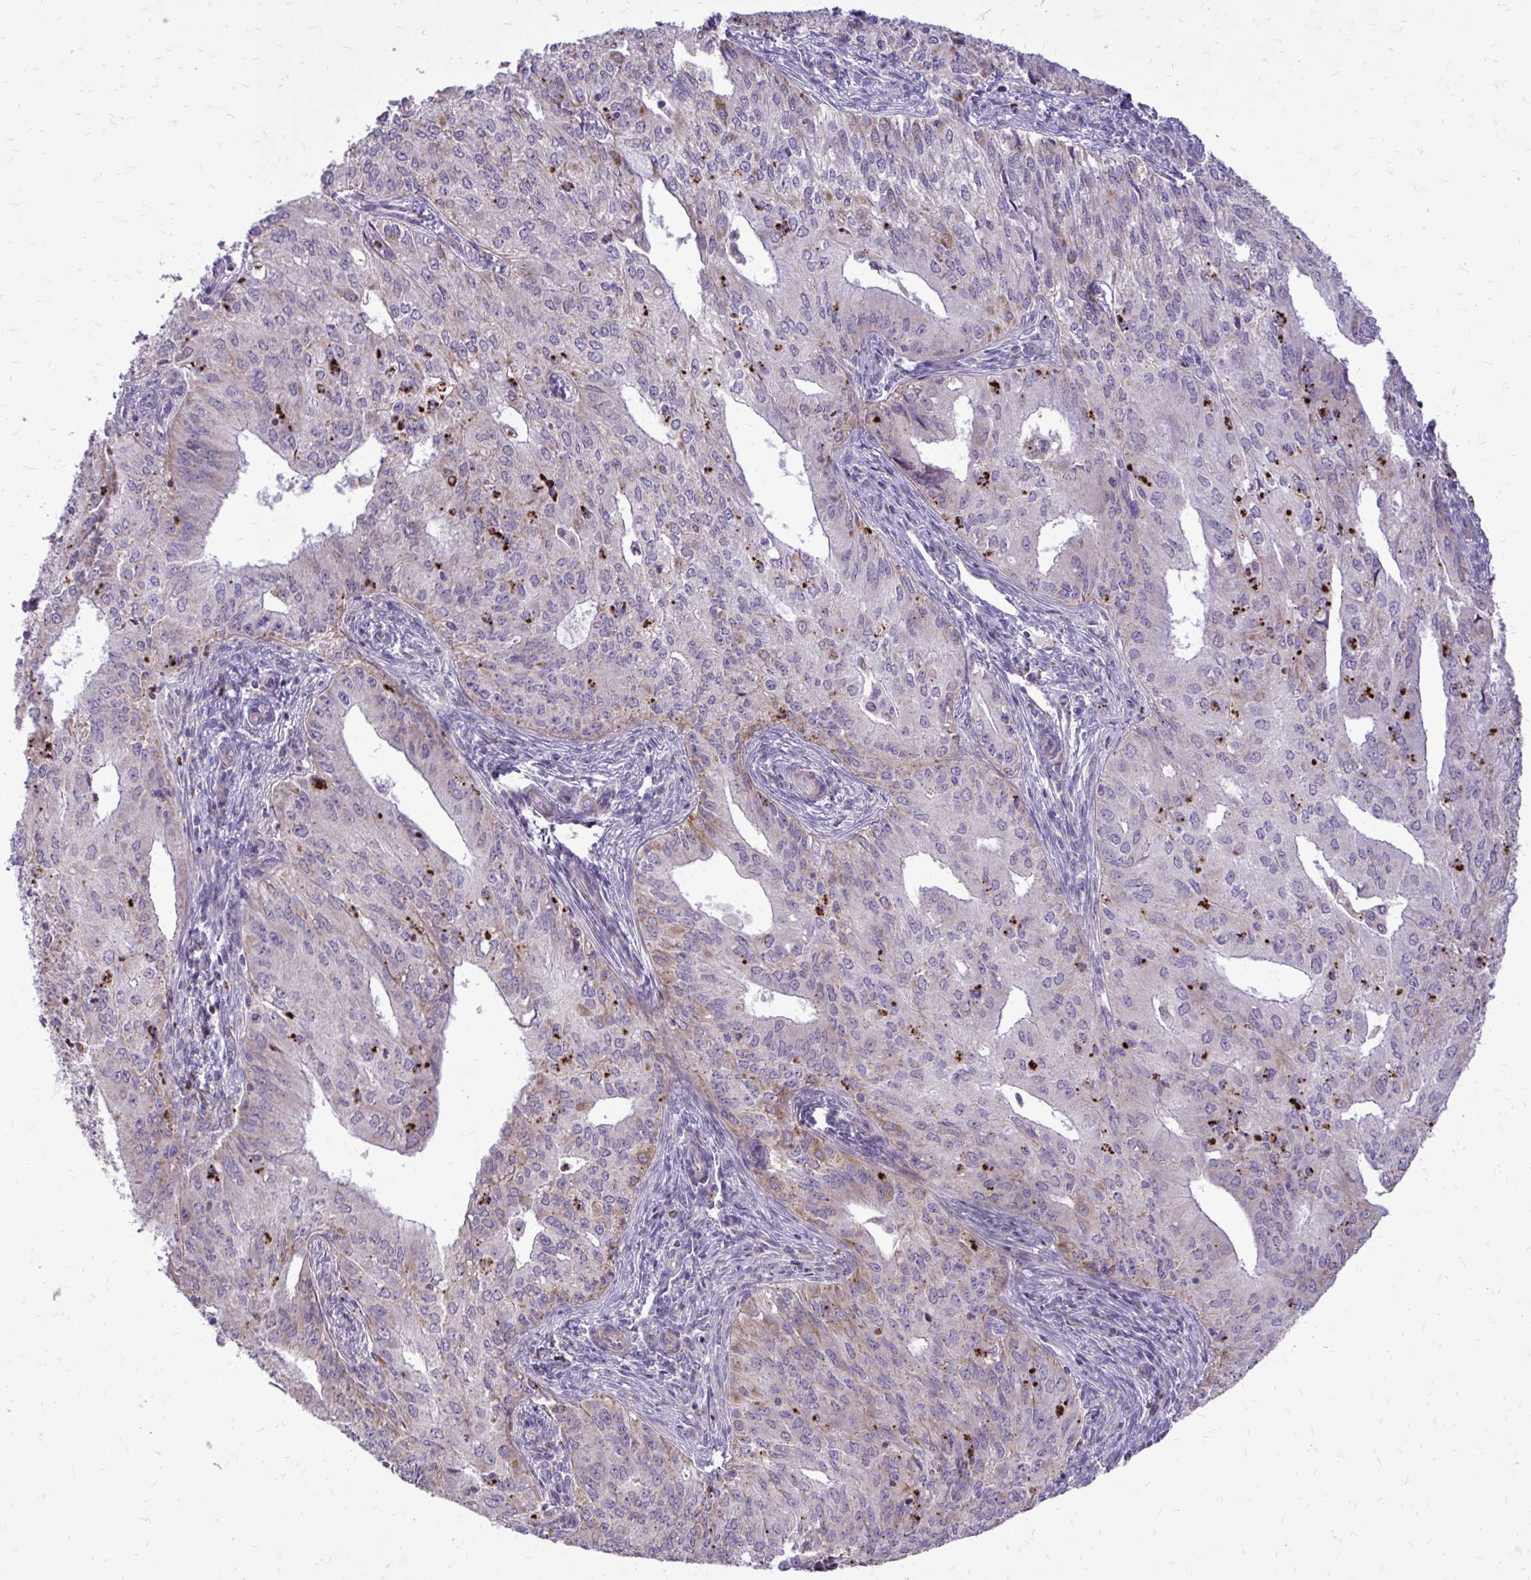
{"staining": {"intensity": "weak", "quantity": "<25%", "location": "cytoplasmic/membranous"}, "tissue": "endometrial cancer", "cell_type": "Tumor cells", "image_type": "cancer", "snomed": [{"axis": "morphology", "description": "Adenocarcinoma, NOS"}, {"axis": "topography", "description": "Endometrium"}], "caption": "DAB immunohistochemical staining of adenocarcinoma (endometrial) demonstrates no significant positivity in tumor cells. (DAB (3,3'-diaminobenzidine) IHC with hematoxylin counter stain).", "gene": "ABCC3", "patient": {"sex": "female", "age": 50}}